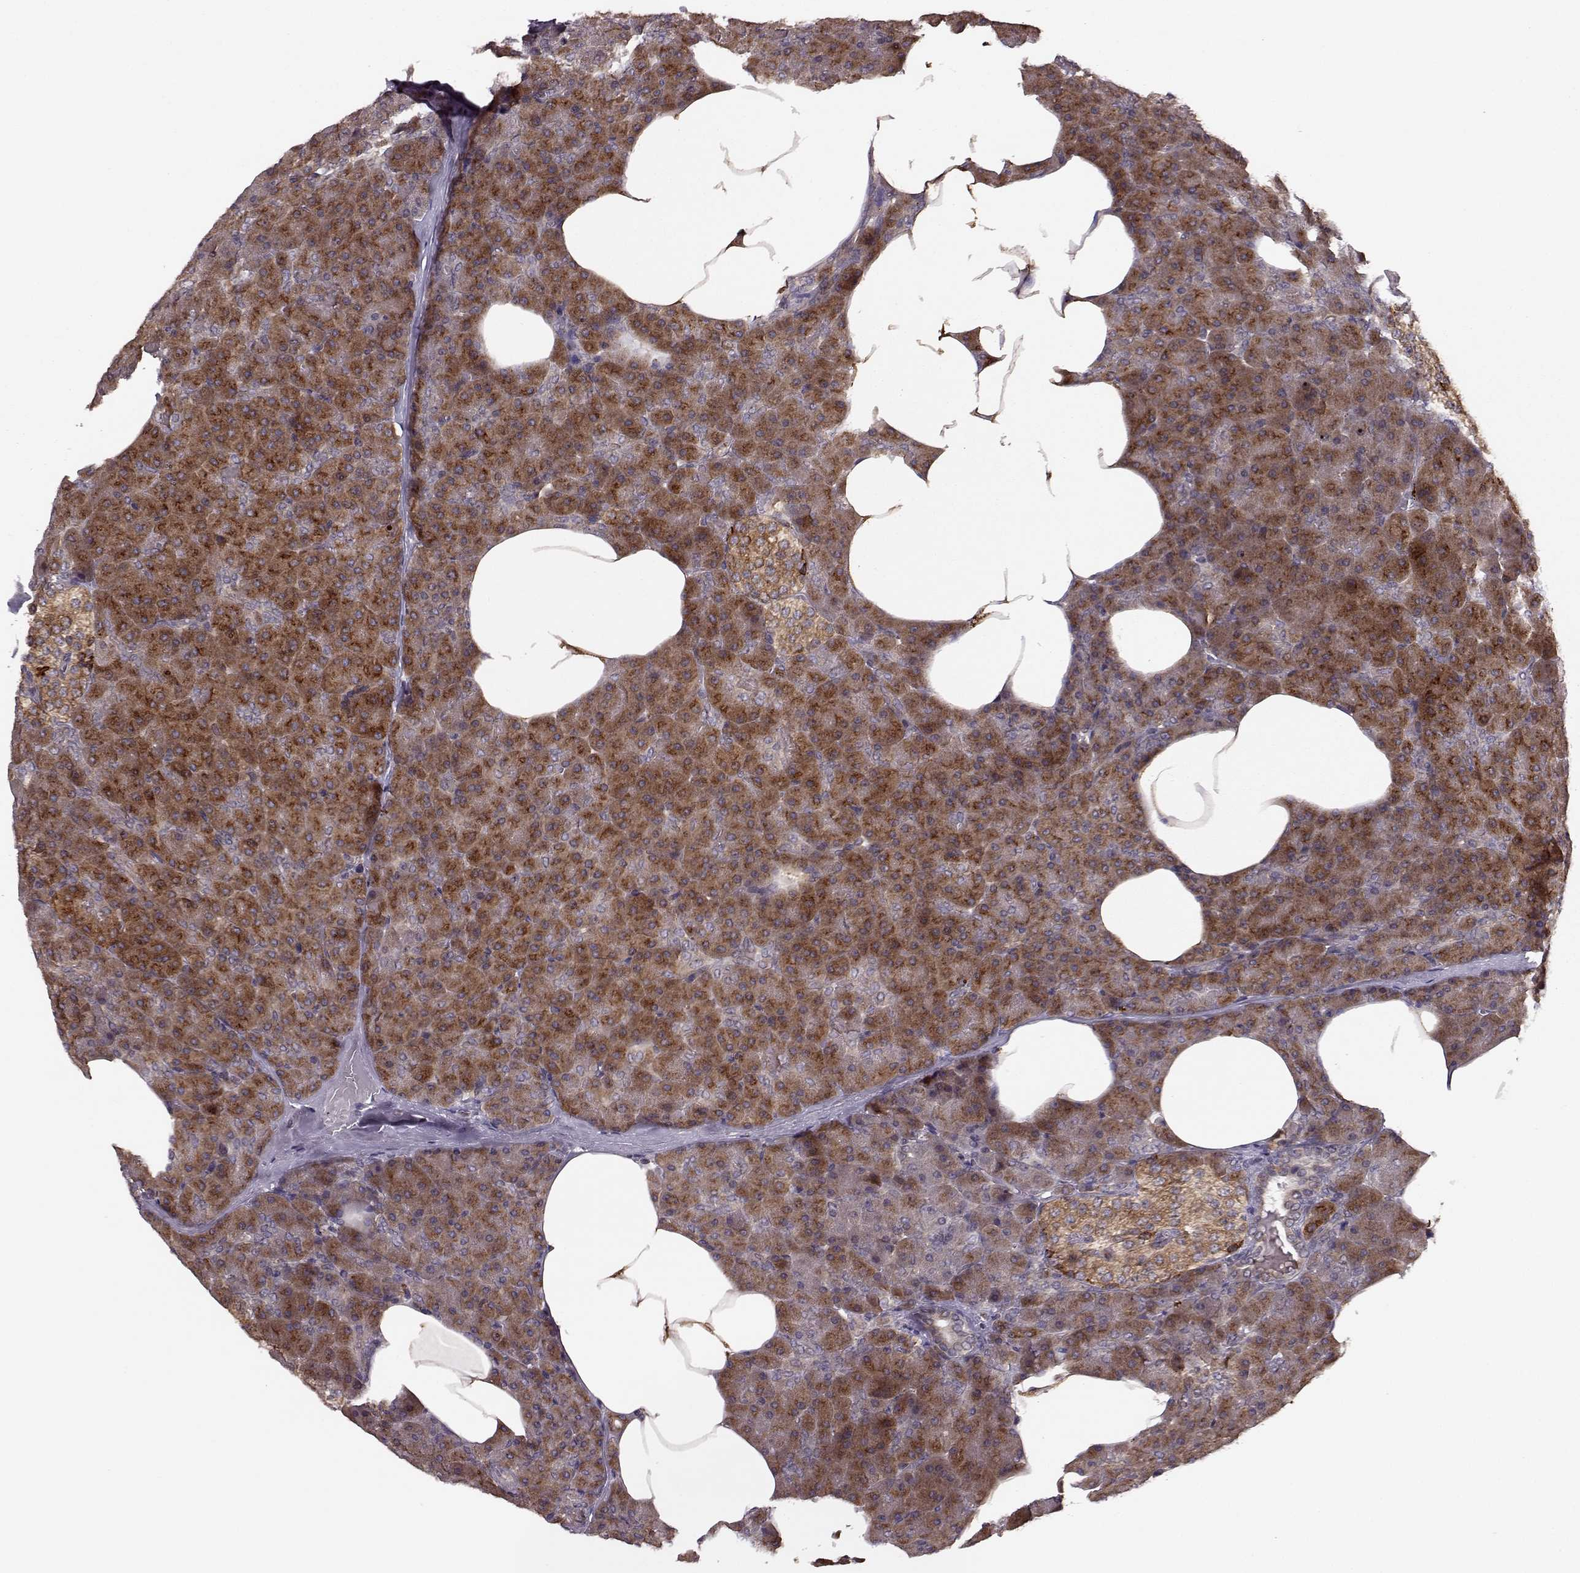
{"staining": {"intensity": "moderate", "quantity": ">75%", "location": "cytoplasmic/membranous"}, "tissue": "pancreas", "cell_type": "Exocrine glandular cells", "image_type": "normal", "snomed": [{"axis": "morphology", "description": "Normal tissue, NOS"}, {"axis": "topography", "description": "Pancreas"}], "caption": "An IHC image of benign tissue is shown. Protein staining in brown shows moderate cytoplasmic/membranous positivity in pancreas within exocrine glandular cells.", "gene": "YIPF5", "patient": {"sex": "female", "age": 45}}